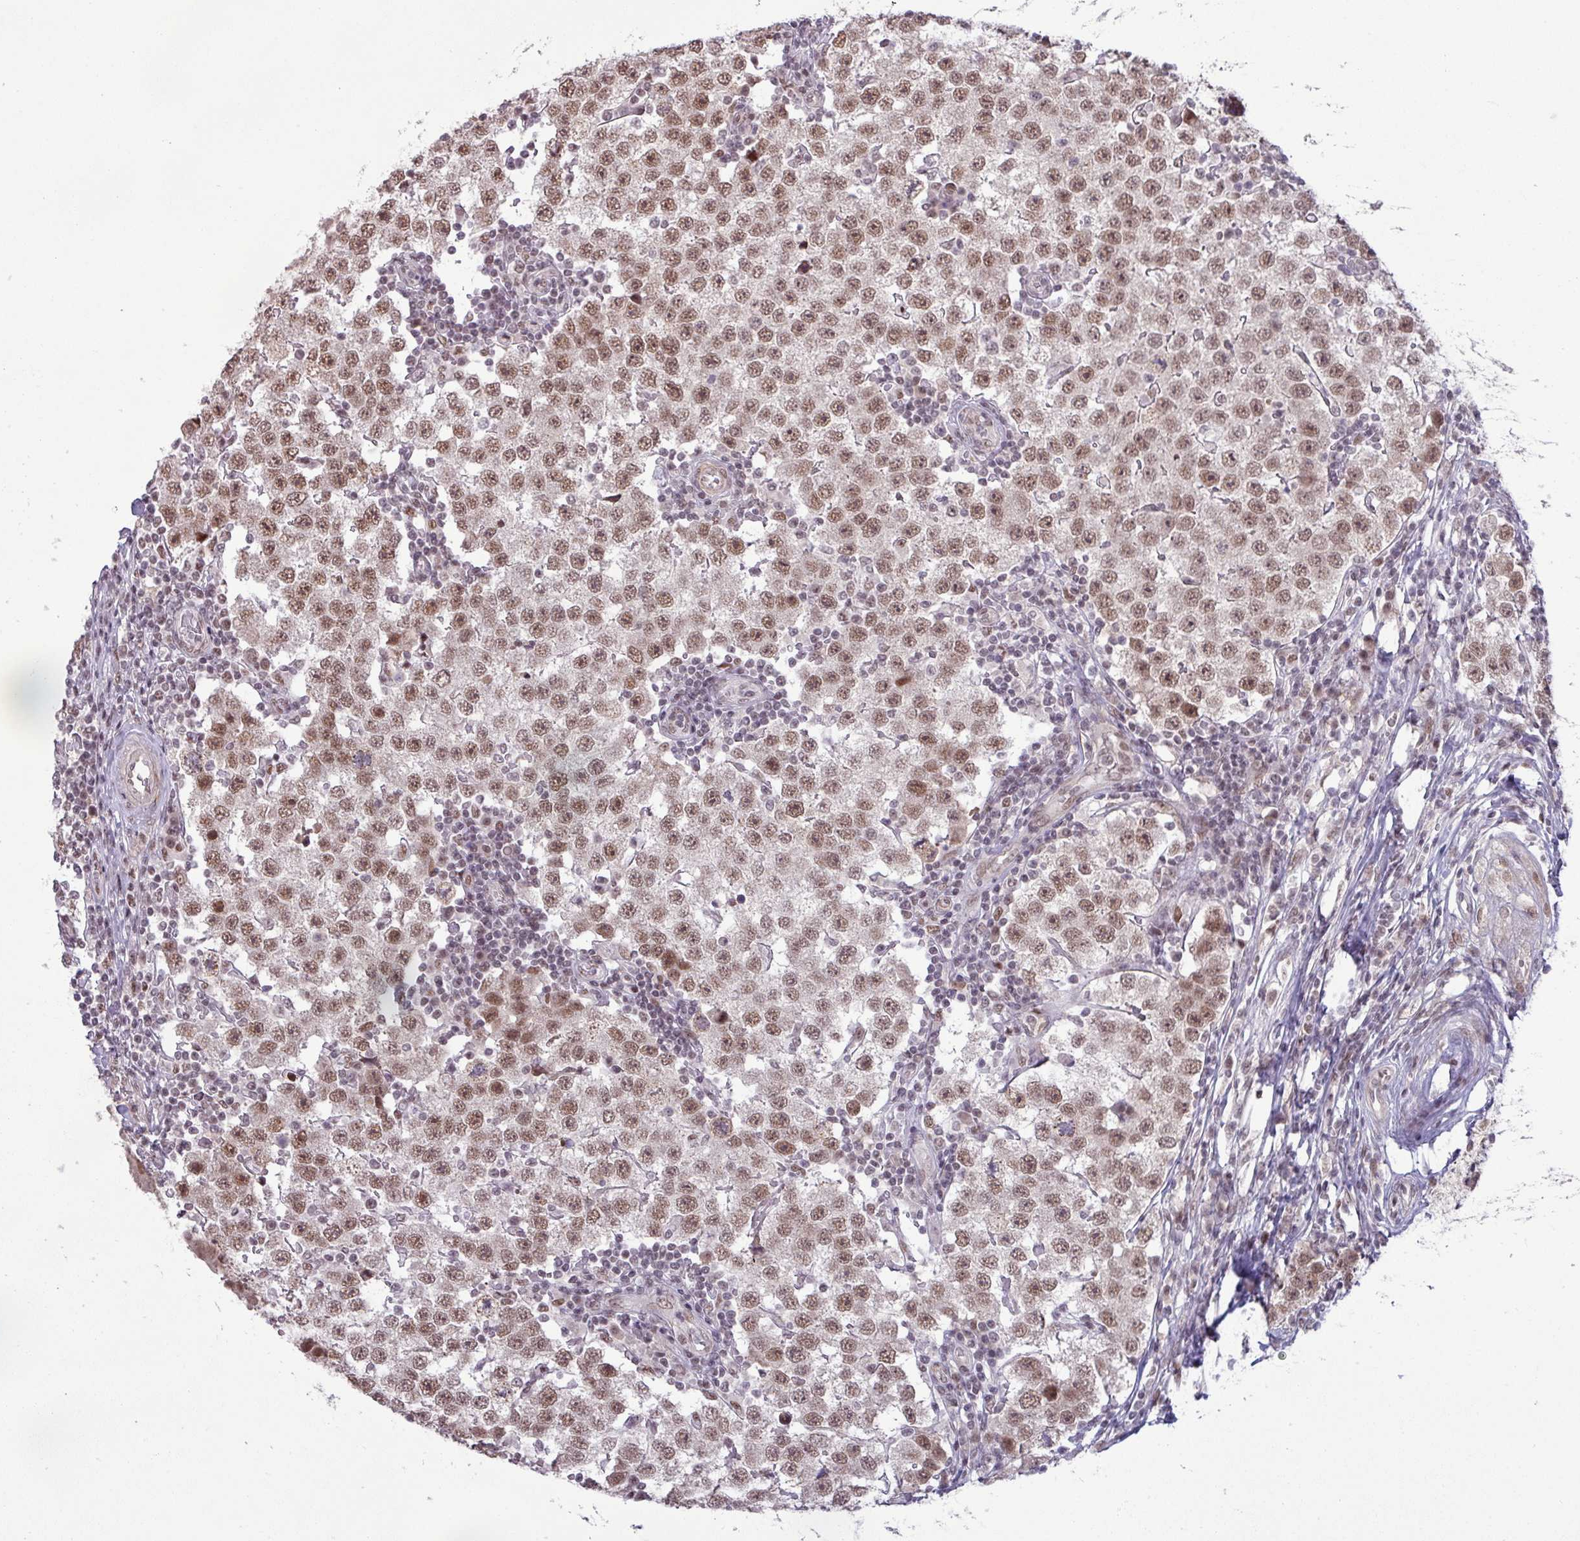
{"staining": {"intensity": "moderate", "quantity": ">75%", "location": "nuclear"}, "tissue": "testis cancer", "cell_type": "Tumor cells", "image_type": "cancer", "snomed": [{"axis": "morphology", "description": "Seminoma, NOS"}, {"axis": "topography", "description": "Testis"}], "caption": "Brown immunohistochemical staining in human testis seminoma displays moderate nuclear staining in about >75% of tumor cells.", "gene": "PTPN20", "patient": {"sex": "male", "age": 34}}